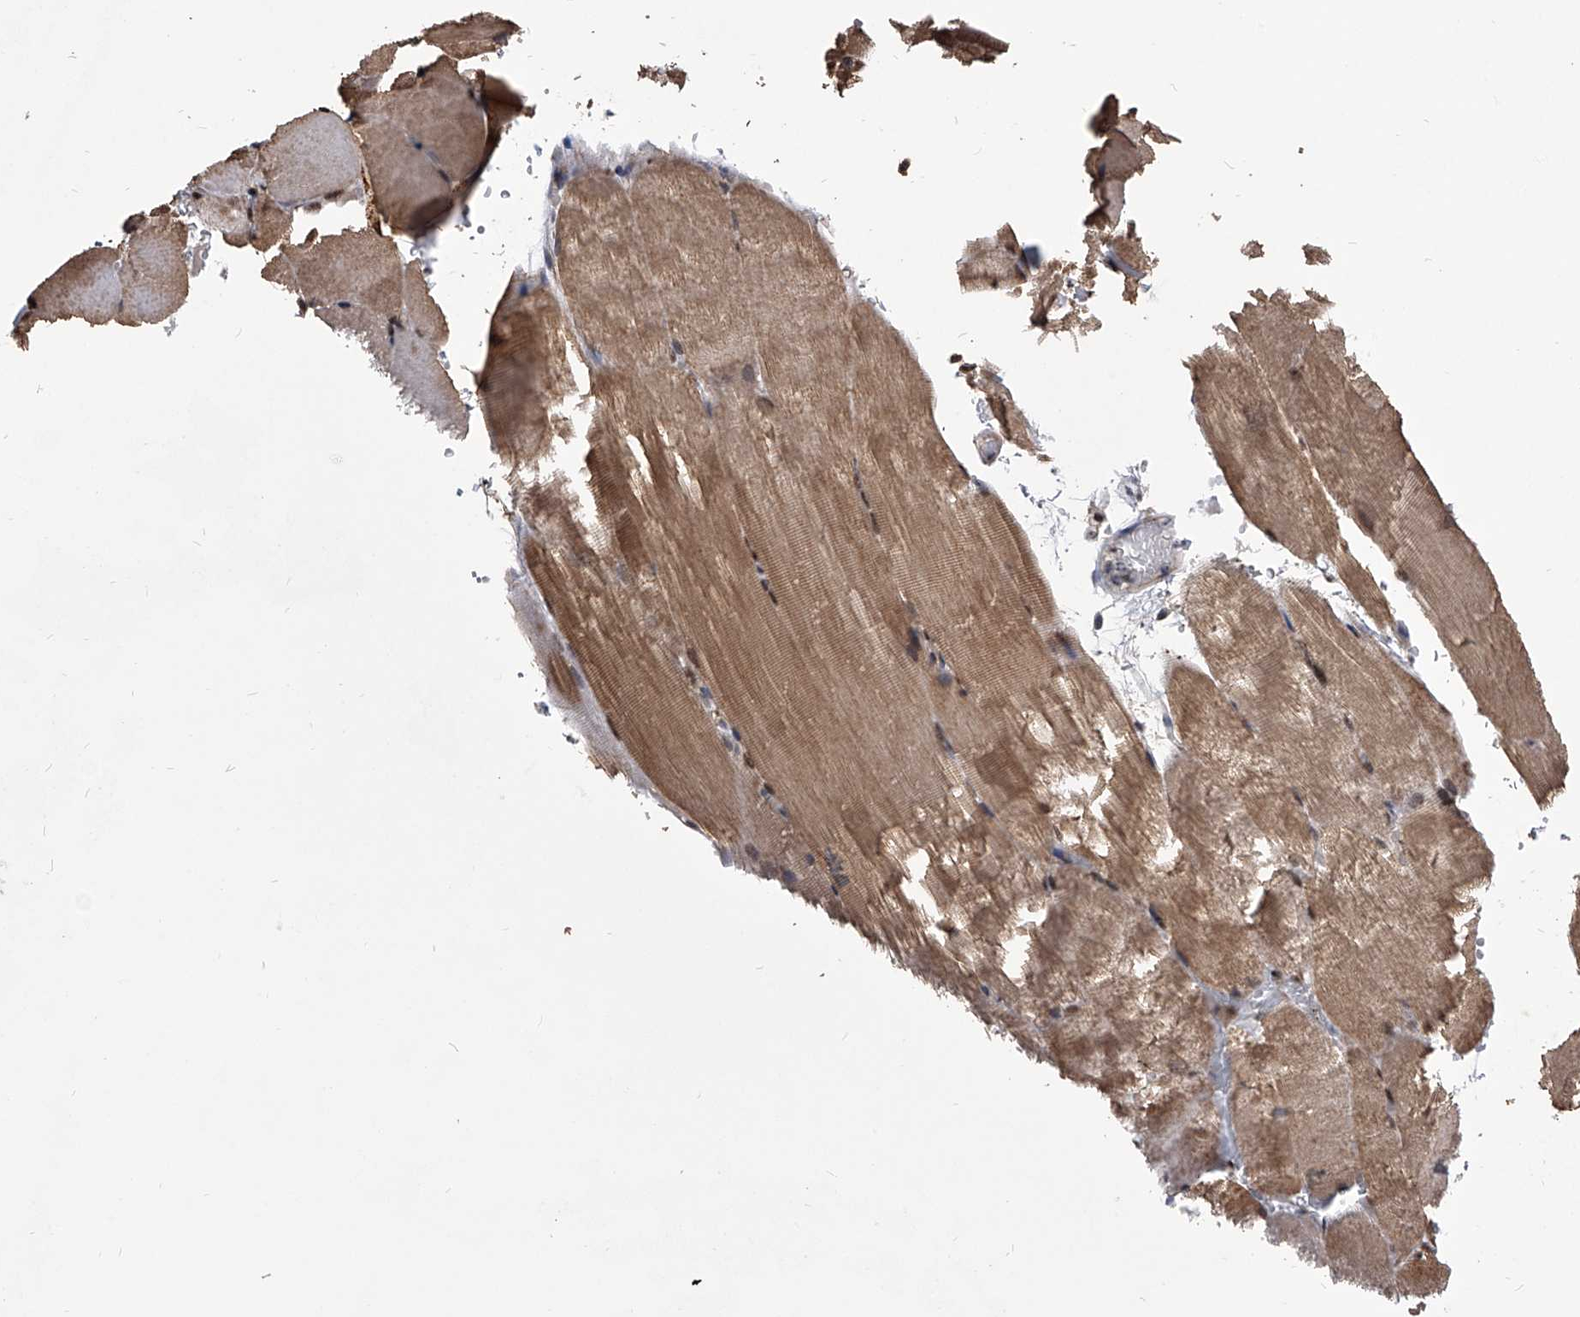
{"staining": {"intensity": "moderate", "quantity": ">75%", "location": "cytoplasmic/membranous,nuclear"}, "tissue": "skeletal muscle", "cell_type": "Myocytes", "image_type": "normal", "snomed": [{"axis": "morphology", "description": "Normal tissue, NOS"}, {"axis": "topography", "description": "Skeletal muscle"}, {"axis": "topography", "description": "Parathyroid gland"}], "caption": "The immunohistochemical stain labels moderate cytoplasmic/membranous,nuclear staining in myocytes of unremarkable skeletal muscle.", "gene": "ZNF76", "patient": {"sex": "female", "age": 37}}